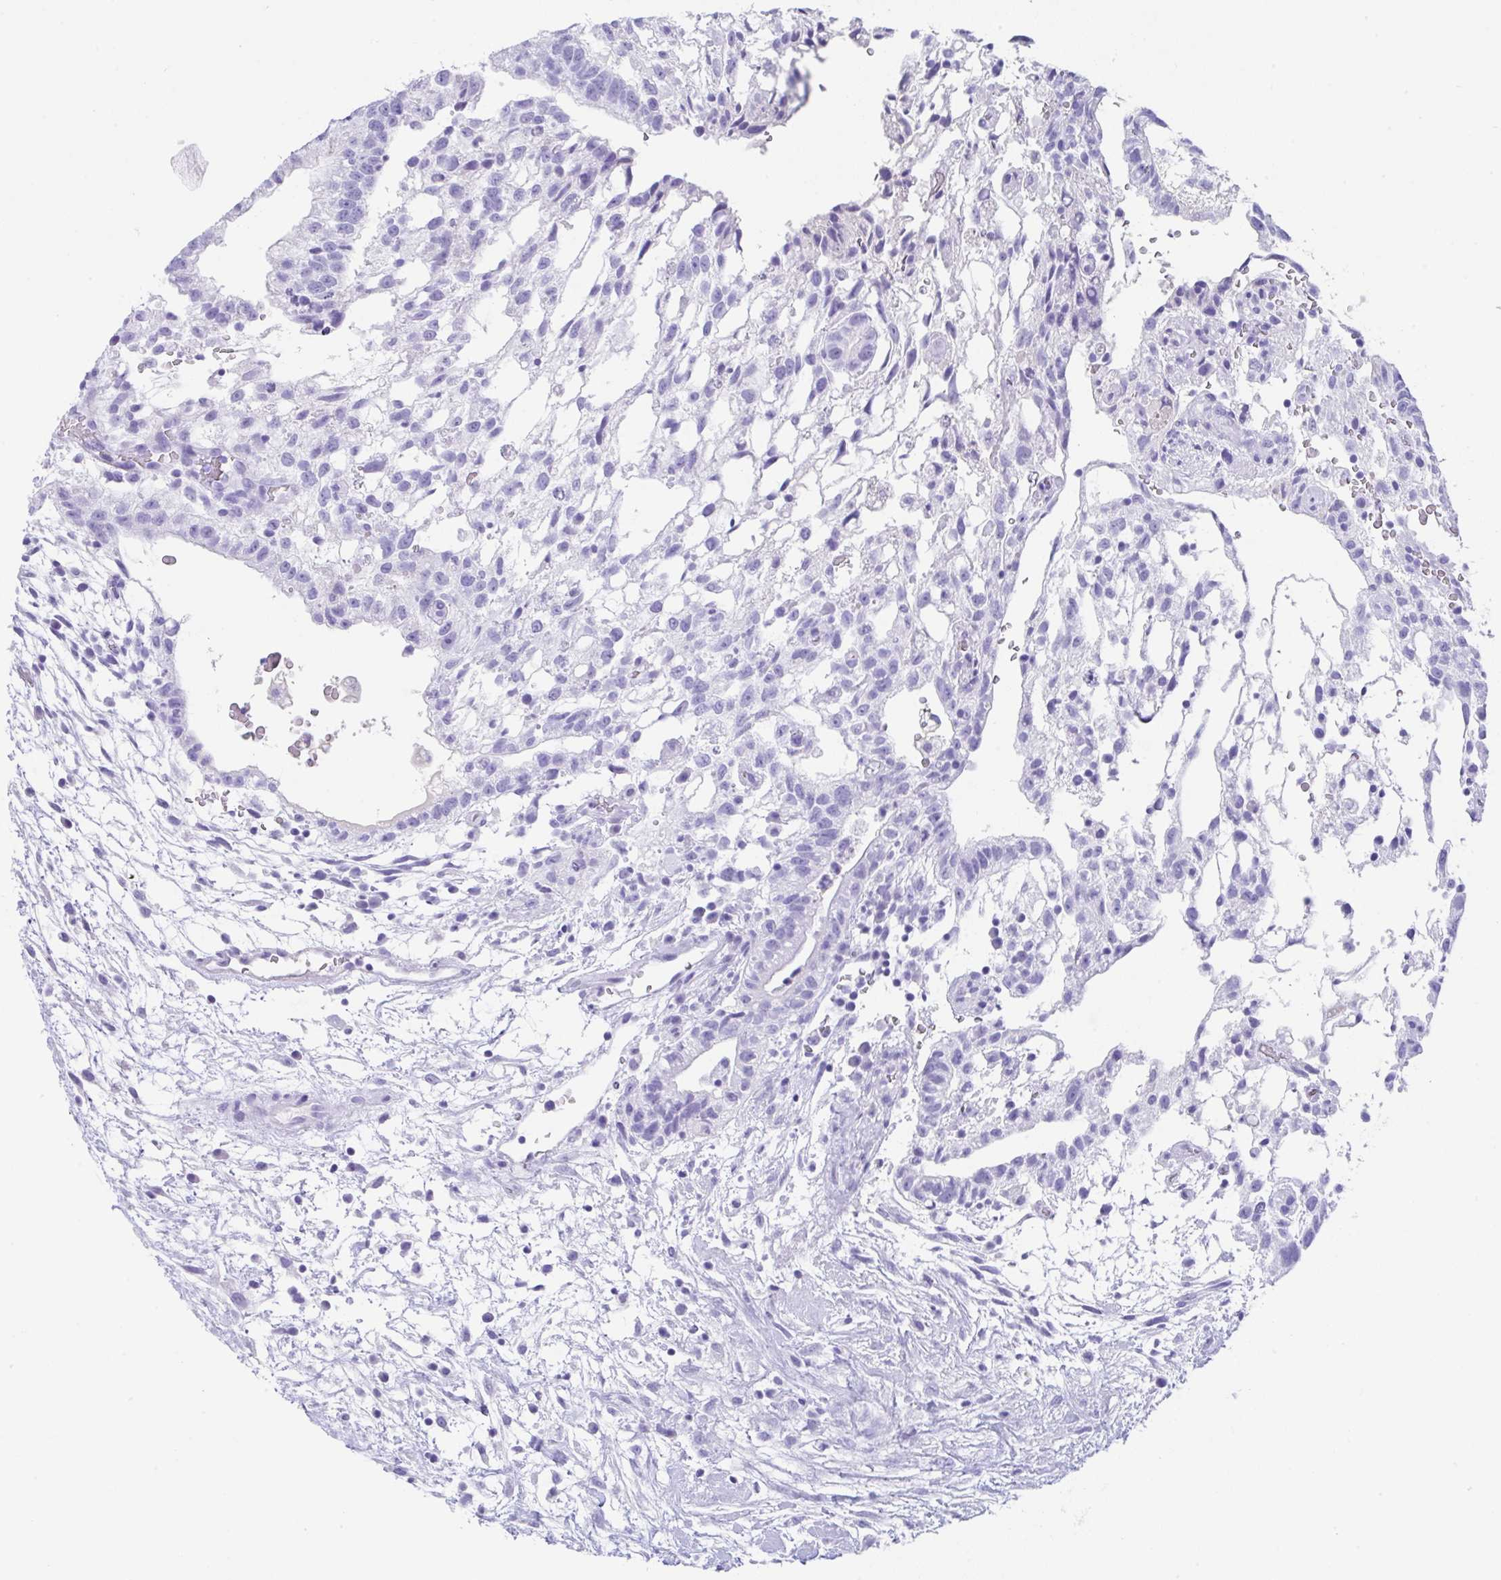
{"staining": {"intensity": "negative", "quantity": "none", "location": "none"}, "tissue": "testis cancer", "cell_type": "Tumor cells", "image_type": "cancer", "snomed": [{"axis": "morphology", "description": "Carcinoma, Embryonal, NOS"}, {"axis": "topography", "description": "Testis"}], "caption": "High power microscopy image of an immunohistochemistry (IHC) image of testis embryonal carcinoma, revealing no significant staining in tumor cells.", "gene": "CPA1", "patient": {"sex": "male", "age": 32}}